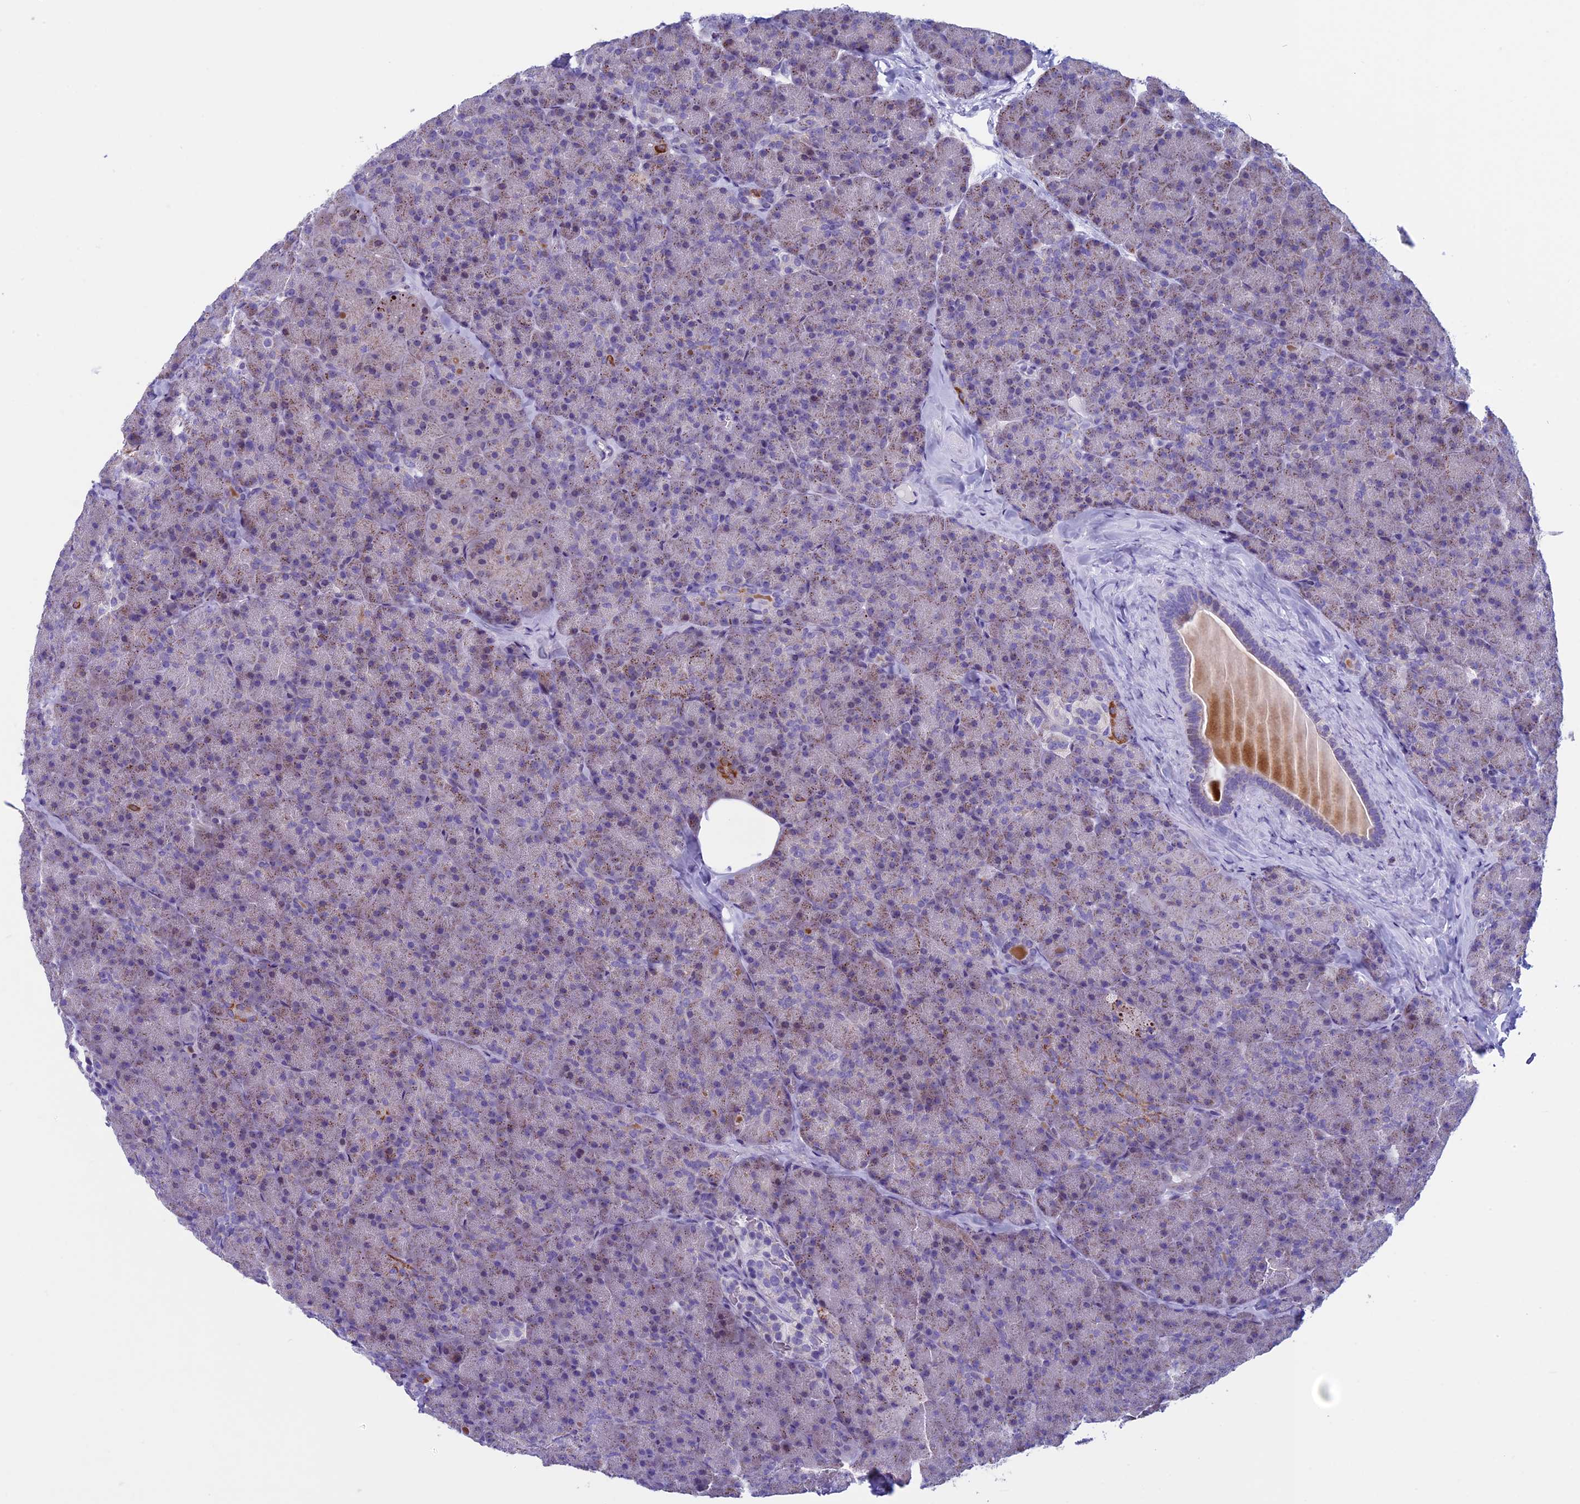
{"staining": {"intensity": "strong", "quantity": "<25%", "location": "cytoplasmic/membranous"}, "tissue": "pancreas", "cell_type": "Exocrine glandular cells", "image_type": "normal", "snomed": [{"axis": "morphology", "description": "Normal tissue, NOS"}, {"axis": "topography", "description": "Pancreas"}], "caption": "Immunohistochemical staining of benign human pancreas displays strong cytoplasmic/membranous protein expression in about <25% of exocrine glandular cells.", "gene": "ZNF563", "patient": {"sex": "male", "age": 36}}